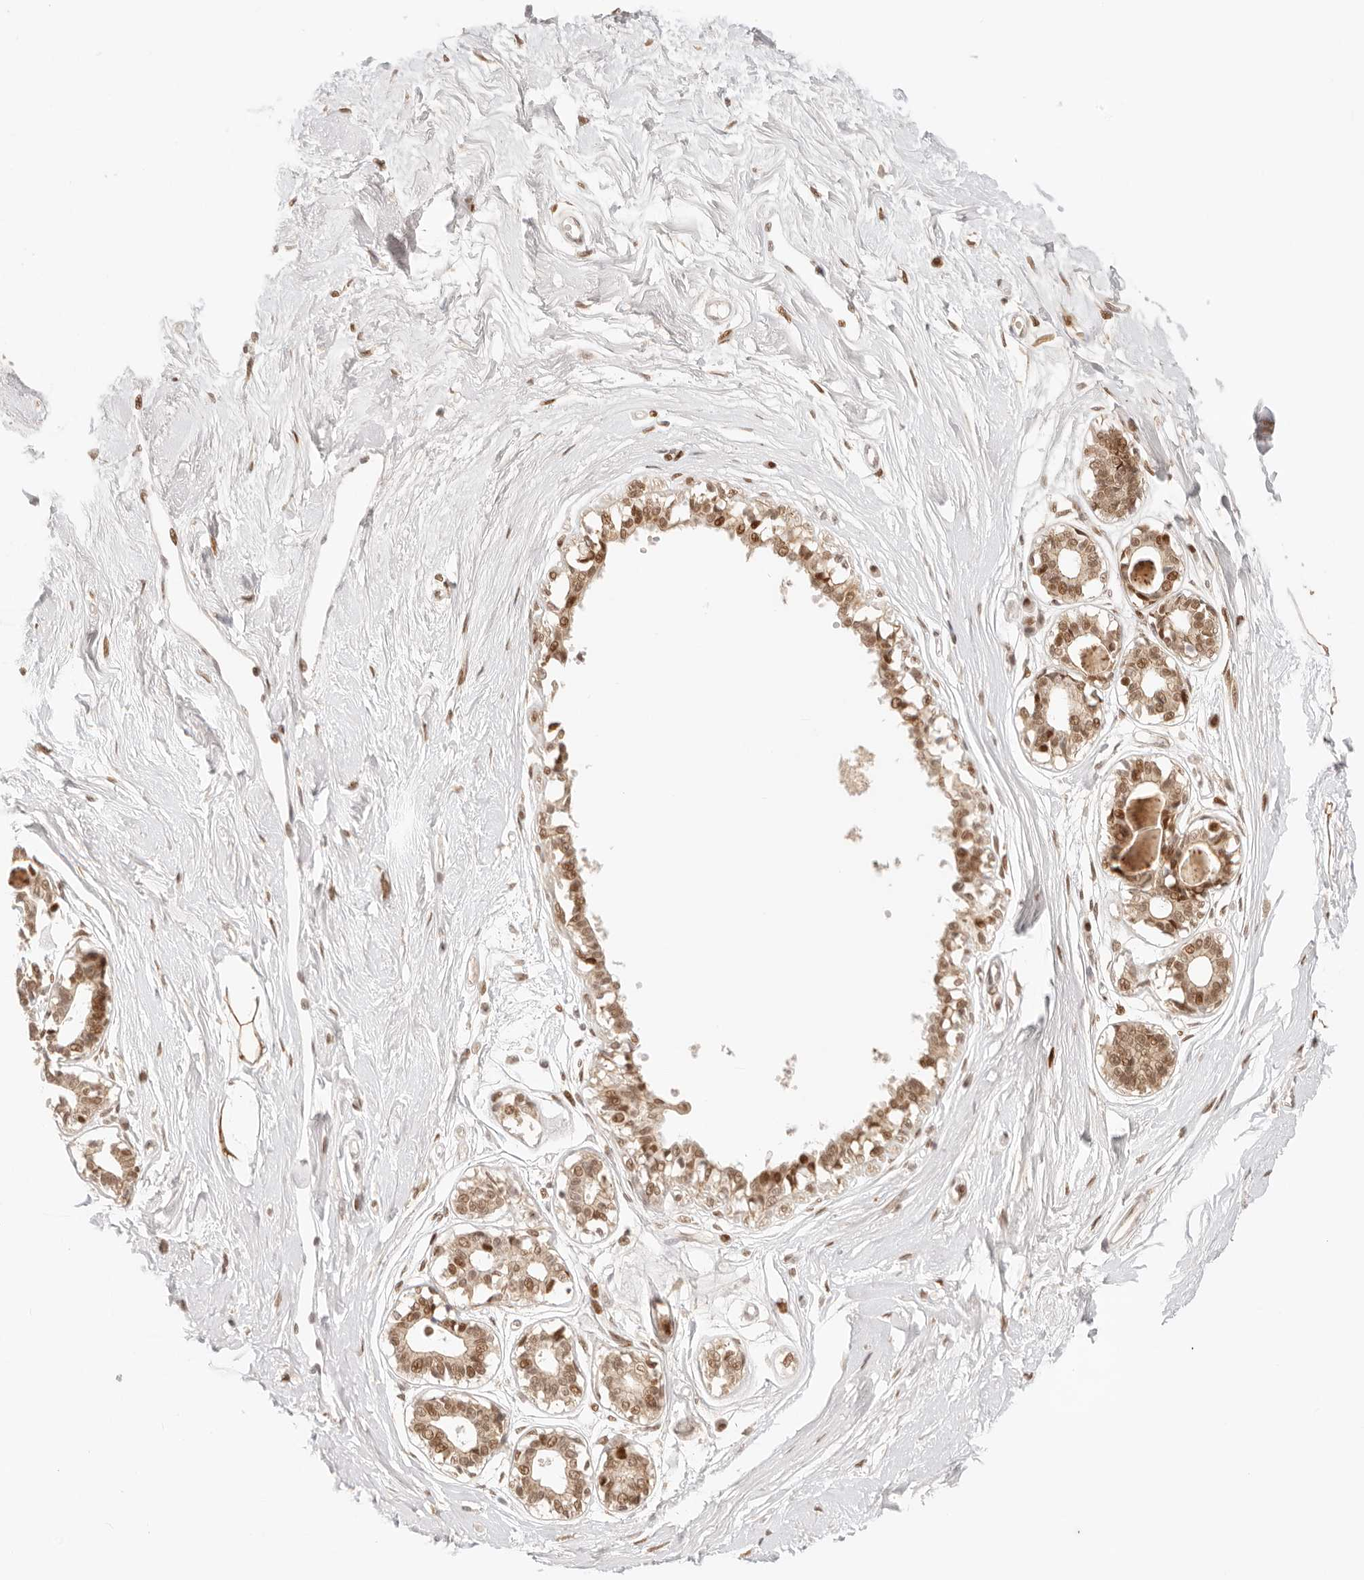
{"staining": {"intensity": "strong", "quantity": ">75%", "location": "cytoplasmic/membranous,nuclear"}, "tissue": "breast", "cell_type": "Adipocytes", "image_type": "normal", "snomed": [{"axis": "morphology", "description": "Normal tissue, NOS"}, {"axis": "topography", "description": "Breast"}], "caption": "Immunohistochemical staining of unremarkable breast demonstrates >75% levels of strong cytoplasmic/membranous,nuclear protein positivity in about >75% of adipocytes.", "gene": "HOXC5", "patient": {"sex": "female", "age": 45}}